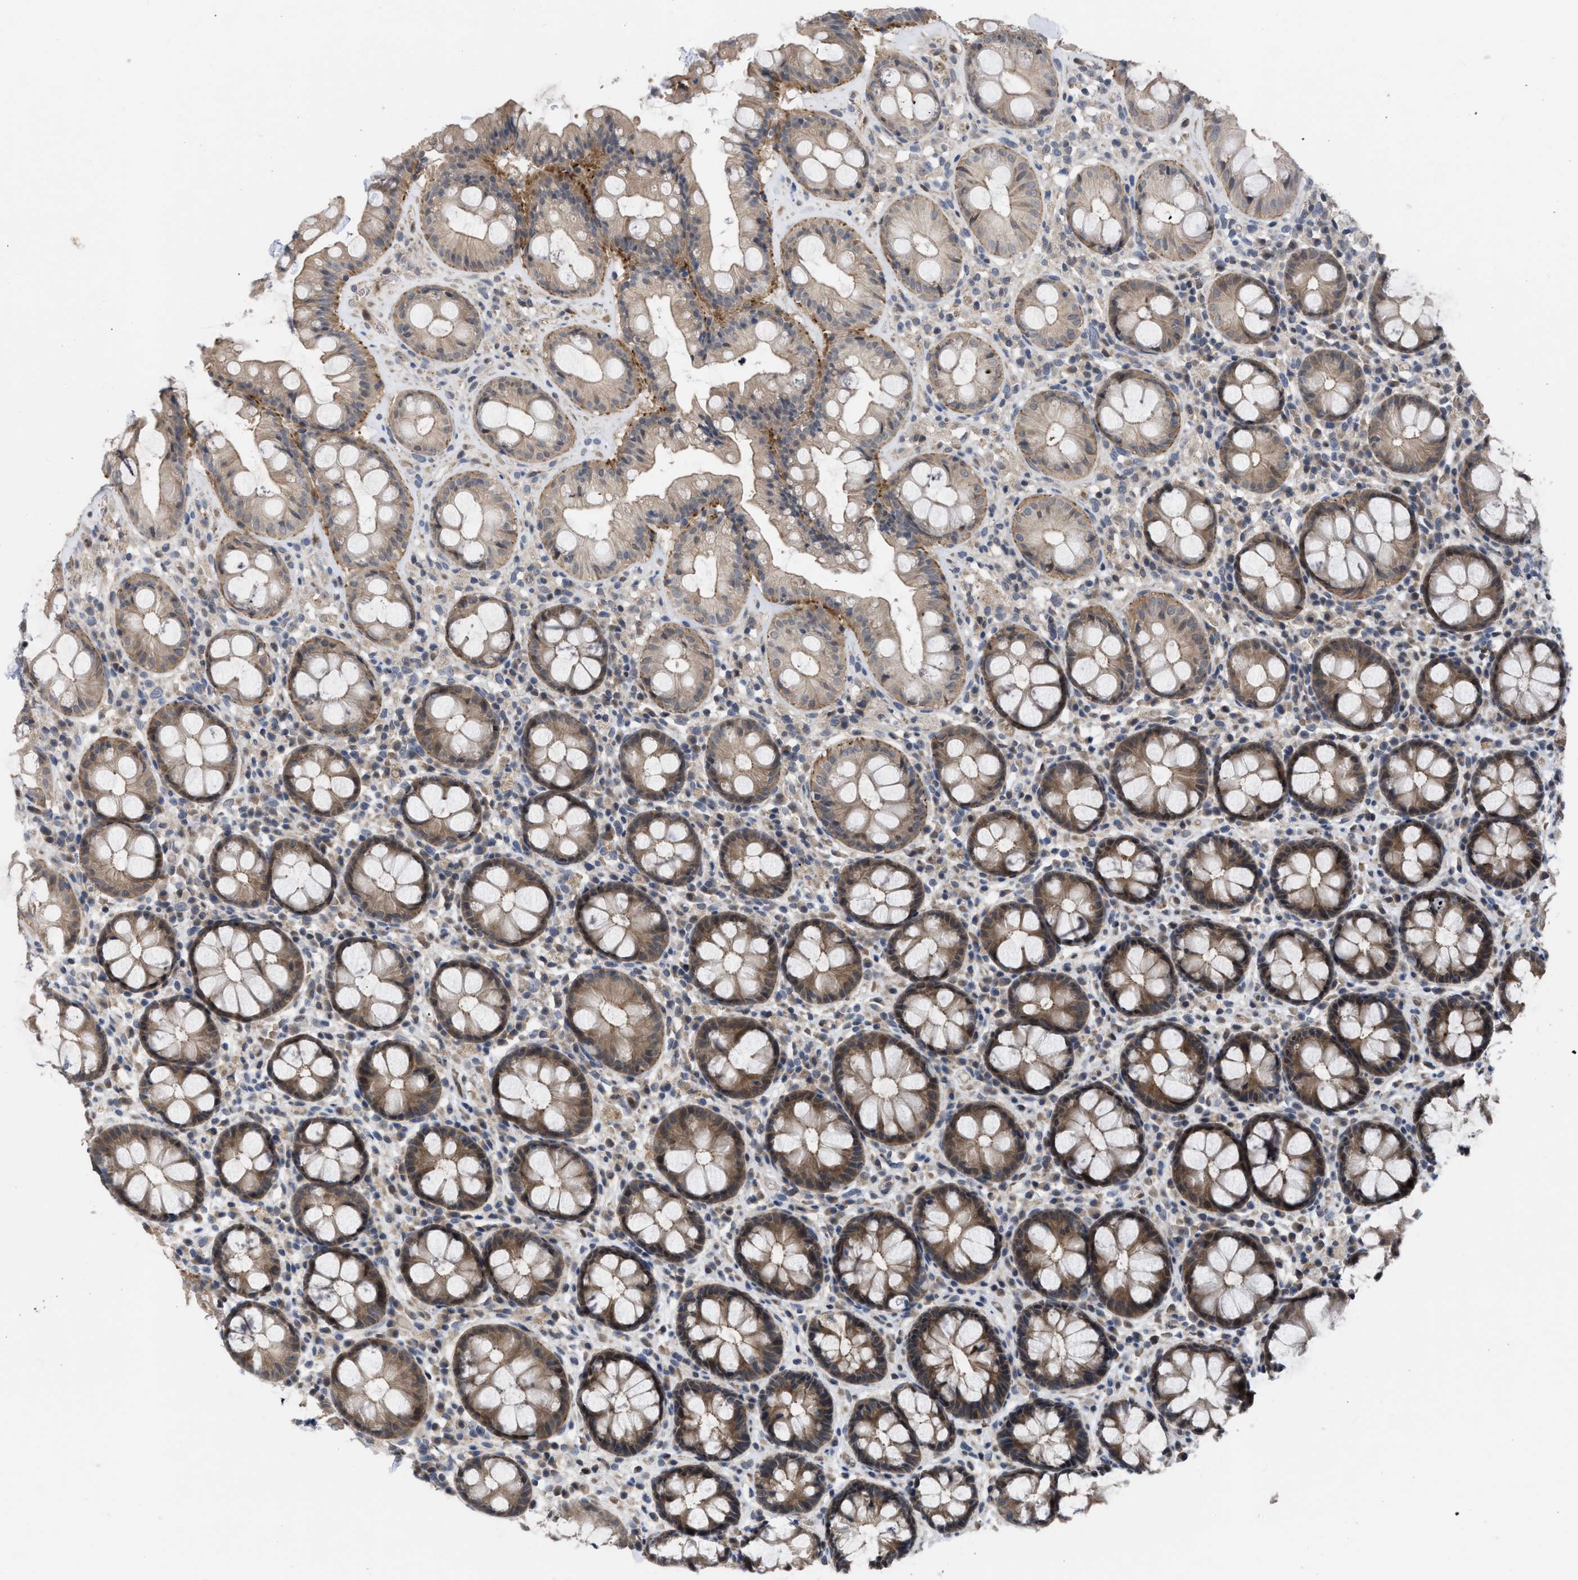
{"staining": {"intensity": "moderate", "quantity": ">75%", "location": "cytoplasmic/membranous"}, "tissue": "rectum", "cell_type": "Glandular cells", "image_type": "normal", "snomed": [{"axis": "morphology", "description": "Normal tissue, NOS"}, {"axis": "topography", "description": "Rectum"}], "caption": "Immunohistochemistry (IHC) of benign human rectum demonstrates medium levels of moderate cytoplasmic/membranous expression in about >75% of glandular cells.", "gene": "LDAF1", "patient": {"sex": "male", "age": 64}}